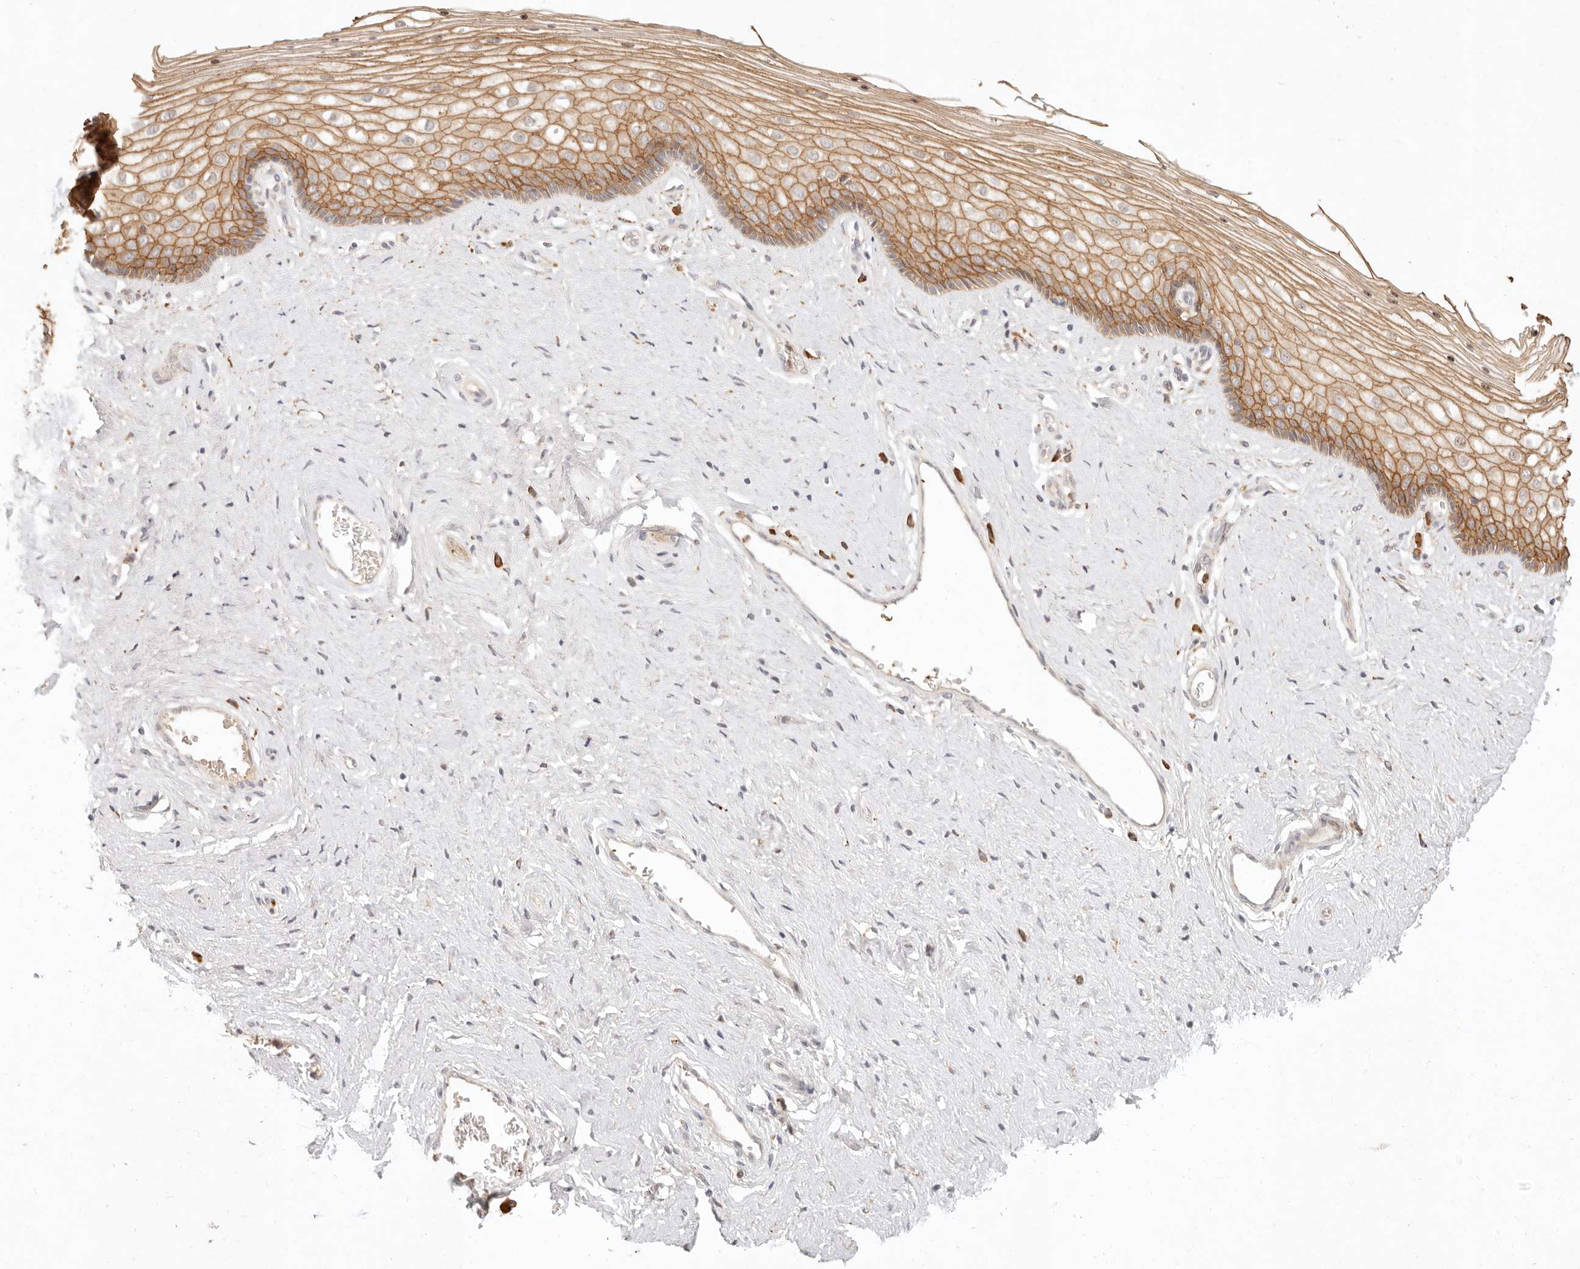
{"staining": {"intensity": "moderate", "quantity": ">75%", "location": "cytoplasmic/membranous"}, "tissue": "vagina", "cell_type": "Squamous epithelial cells", "image_type": "normal", "snomed": [{"axis": "morphology", "description": "Normal tissue, NOS"}, {"axis": "topography", "description": "Vagina"}], "caption": "Immunohistochemistry (IHC) histopathology image of unremarkable vagina: human vagina stained using immunohistochemistry (IHC) exhibits medium levels of moderate protein expression localized specifically in the cytoplasmic/membranous of squamous epithelial cells, appearing as a cytoplasmic/membranous brown color.", "gene": "C1orf127", "patient": {"sex": "female", "age": 46}}